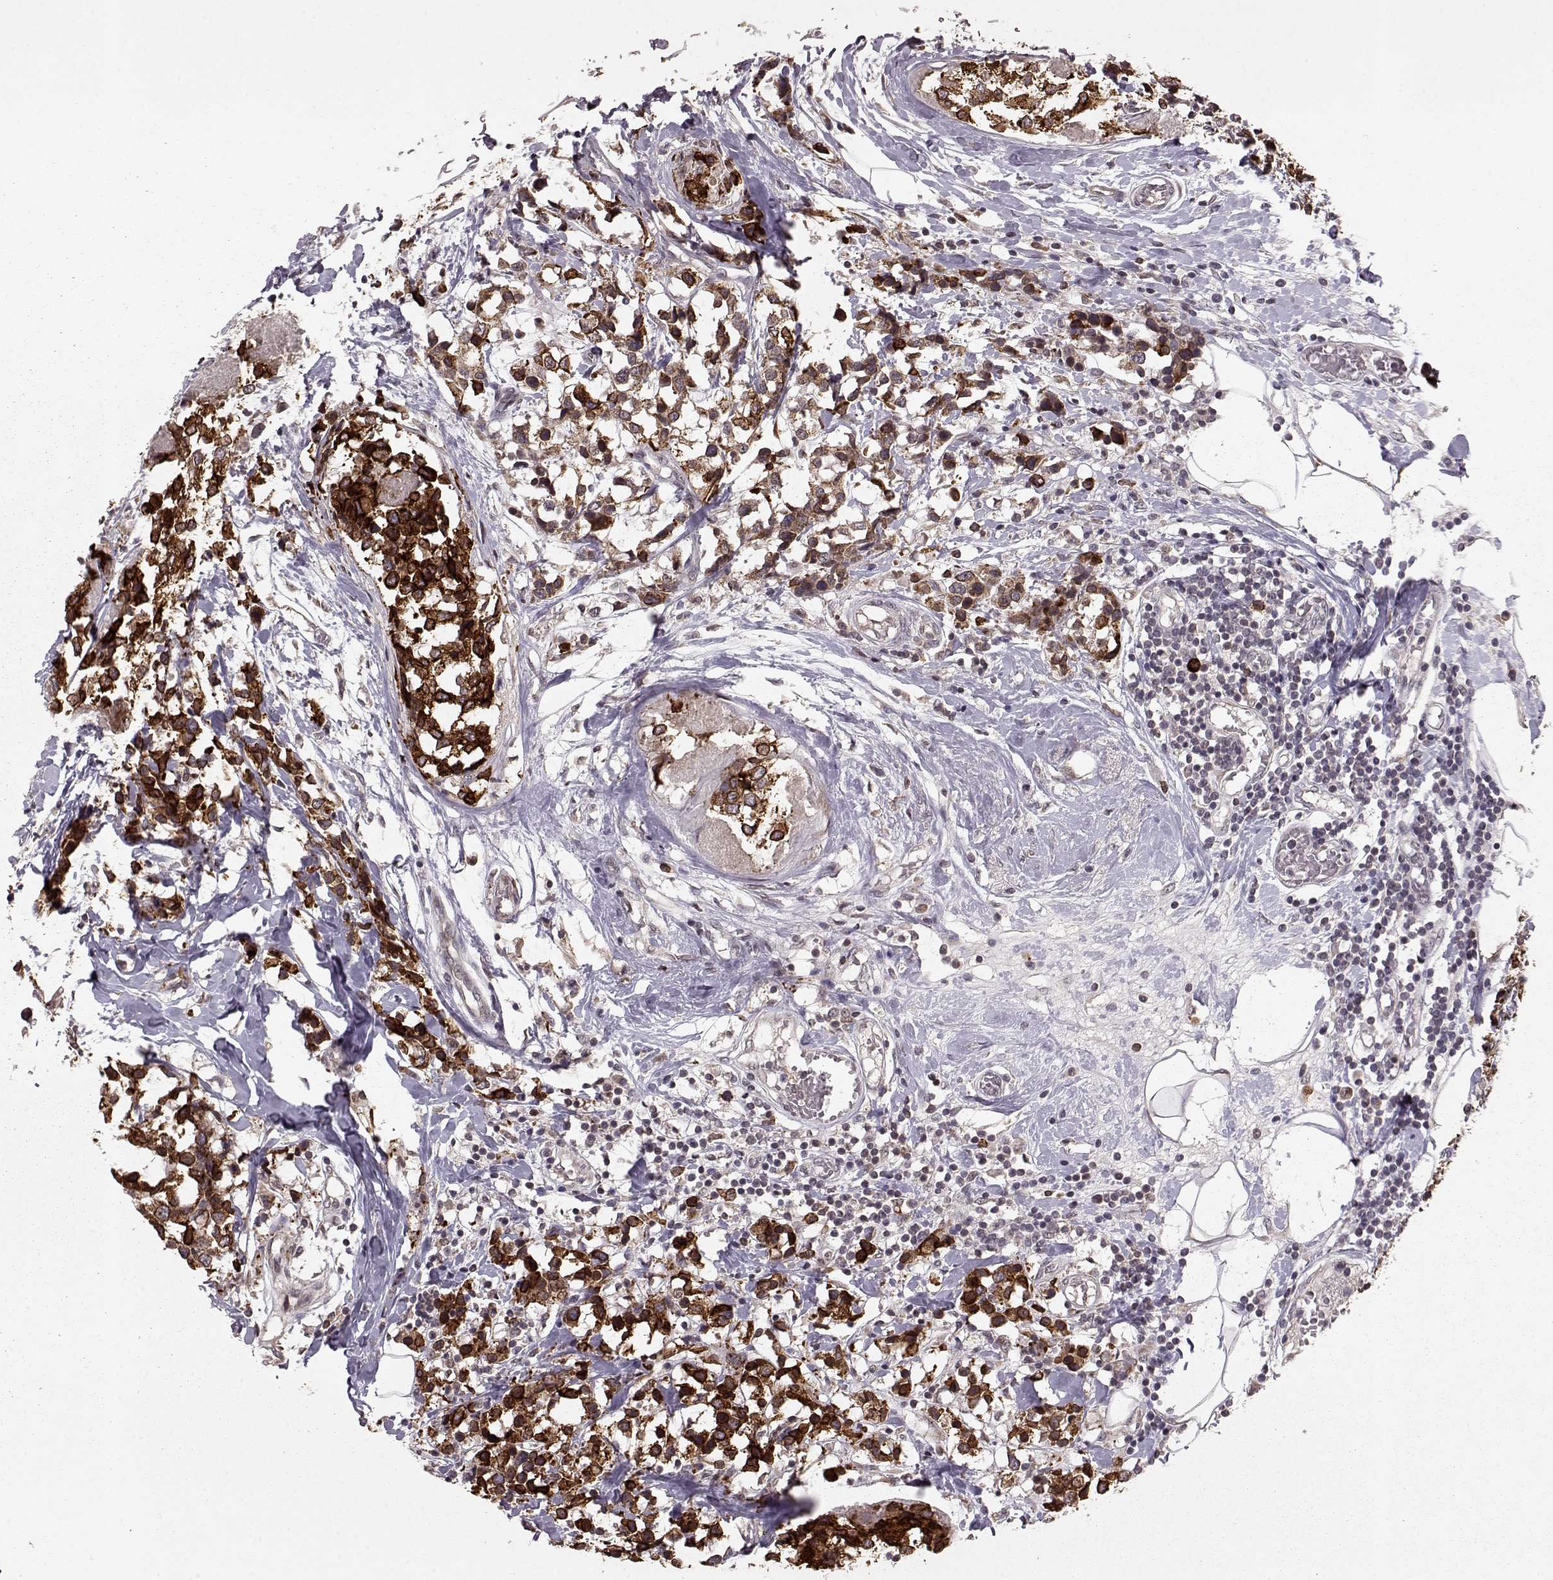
{"staining": {"intensity": "strong", "quantity": ">75%", "location": "cytoplasmic/membranous"}, "tissue": "breast cancer", "cell_type": "Tumor cells", "image_type": "cancer", "snomed": [{"axis": "morphology", "description": "Lobular carcinoma"}, {"axis": "topography", "description": "Breast"}], "caption": "Protein staining of breast cancer (lobular carcinoma) tissue demonstrates strong cytoplasmic/membranous staining in approximately >75% of tumor cells.", "gene": "ELOVL5", "patient": {"sex": "female", "age": 59}}